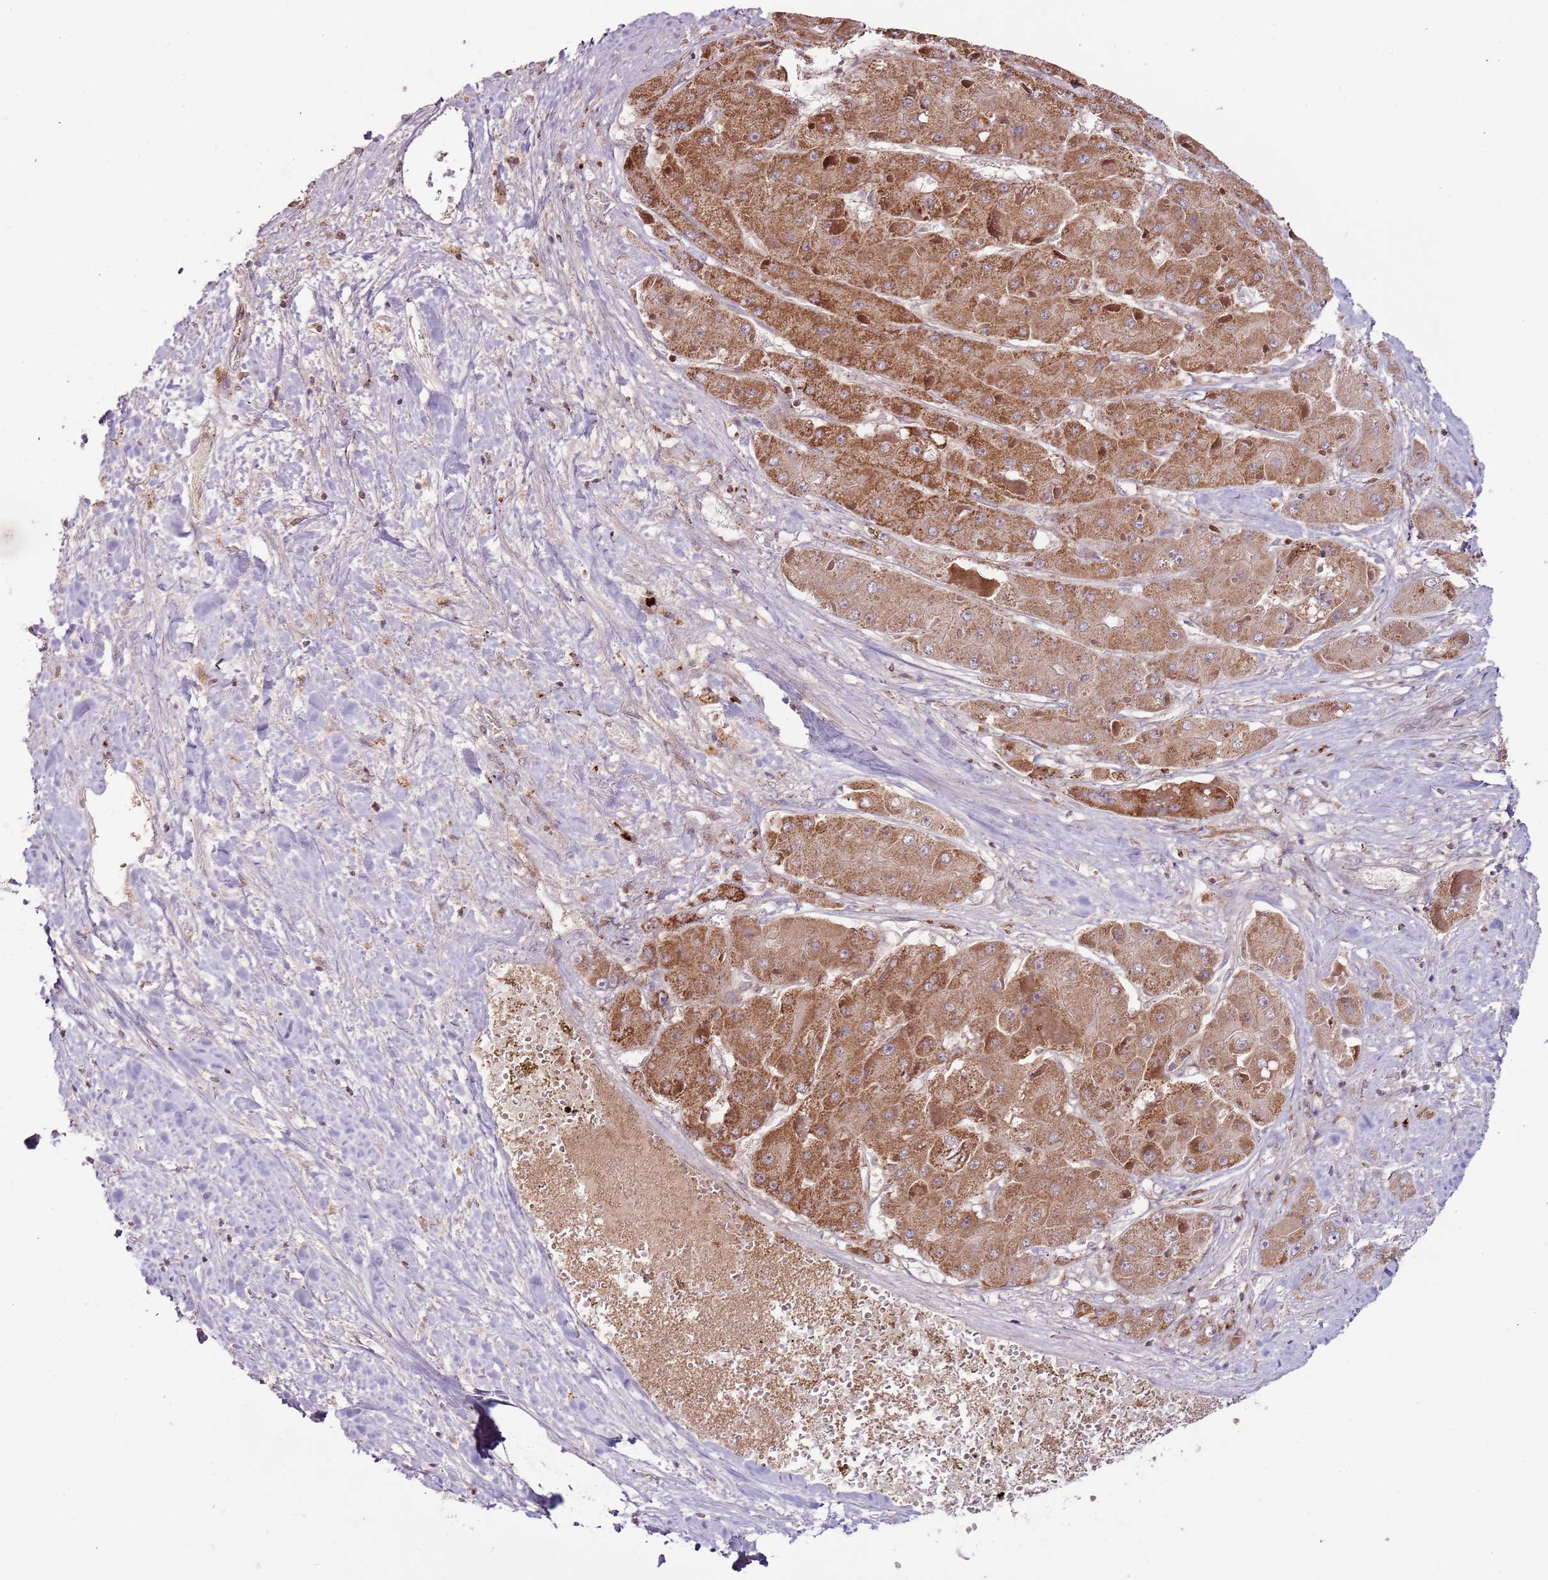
{"staining": {"intensity": "moderate", "quantity": ">75%", "location": "cytoplasmic/membranous"}, "tissue": "liver cancer", "cell_type": "Tumor cells", "image_type": "cancer", "snomed": [{"axis": "morphology", "description": "Carcinoma, Hepatocellular, NOS"}, {"axis": "topography", "description": "Liver"}], "caption": "A brown stain labels moderate cytoplasmic/membranous expression of a protein in human liver cancer tumor cells. The staining was performed using DAB (3,3'-diaminobenzidine) to visualize the protein expression in brown, while the nuclei were stained in blue with hematoxylin (Magnification: 20x).", "gene": "ULK3", "patient": {"sex": "female", "age": 73}}